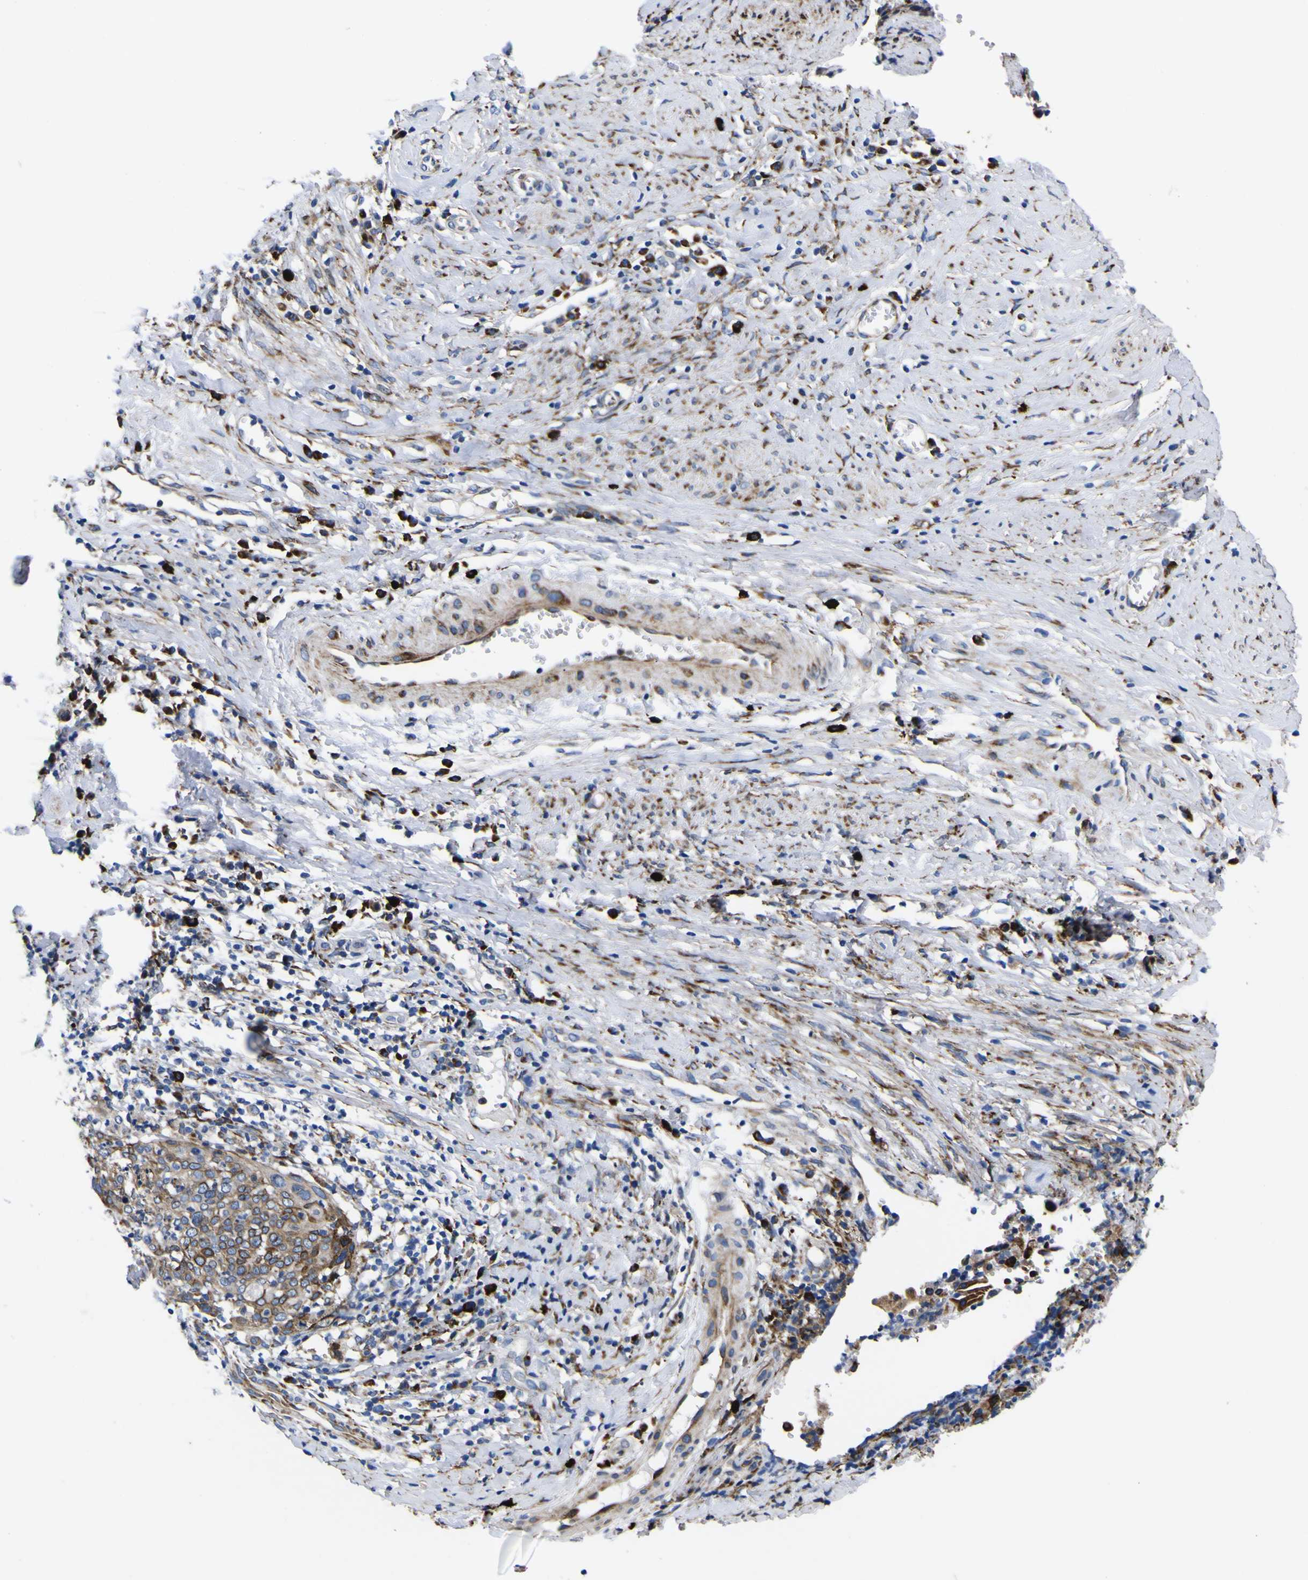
{"staining": {"intensity": "weak", "quantity": ">75%", "location": "cytoplasmic/membranous"}, "tissue": "cervical cancer", "cell_type": "Tumor cells", "image_type": "cancer", "snomed": [{"axis": "morphology", "description": "Squamous cell carcinoma, NOS"}, {"axis": "topography", "description": "Cervix"}], "caption": "A high-resolution image shows immunohistochemistry (IHC) staining of squamous cell carcinoma (cervical), which displays weak cytoplasmic/membranous expression in approximately >75% of tumor cells.", "gene": "SCD", "patient": {"sex": "female", "age": 40}}